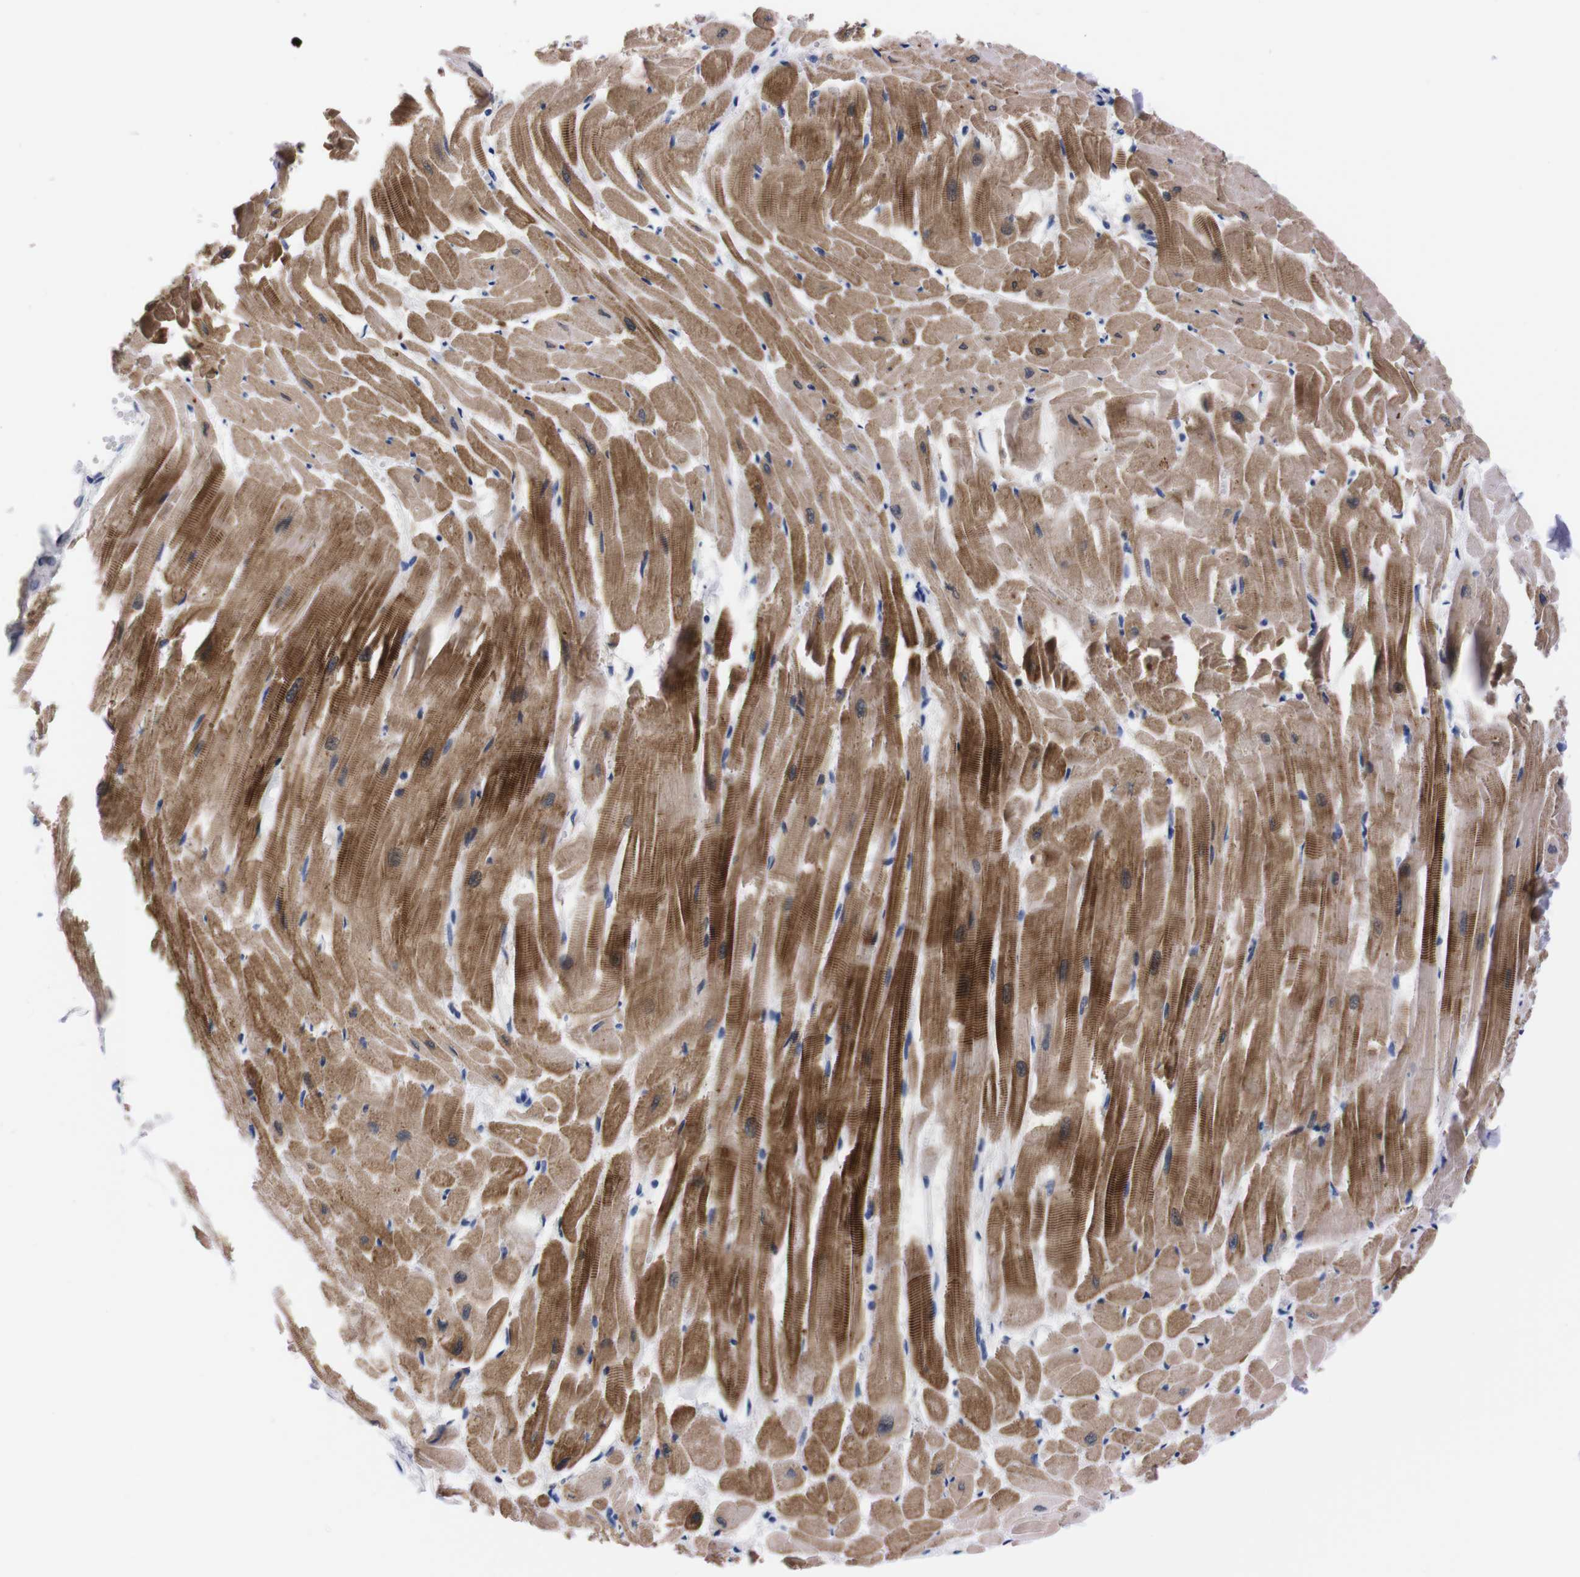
{"staining": {"intensity": "strong", "quantity": "25%-75%", "location": "cytoplasmic/membranous"}, "tissue": "heart muscle", "cell_type": "Cardiomyocytes", "image_type": "normal", "snomed": [{"axis": "morphology", "description": "Normal tissue, NOS"}, {"axis": "topography", "description": "Heart"}], "caption": "IHC micrograph of unremarkable heart muscle: human heart muscle stained using immunohistochemistry displays high levels of strong protein expression localized specifically in the cytoplasmic/membranous of cardiomyocytes, appearing as a cytoplasmic/membranous brown color.", "gene": "NEBL", "patient": {"sex": "female", "age": 19}}